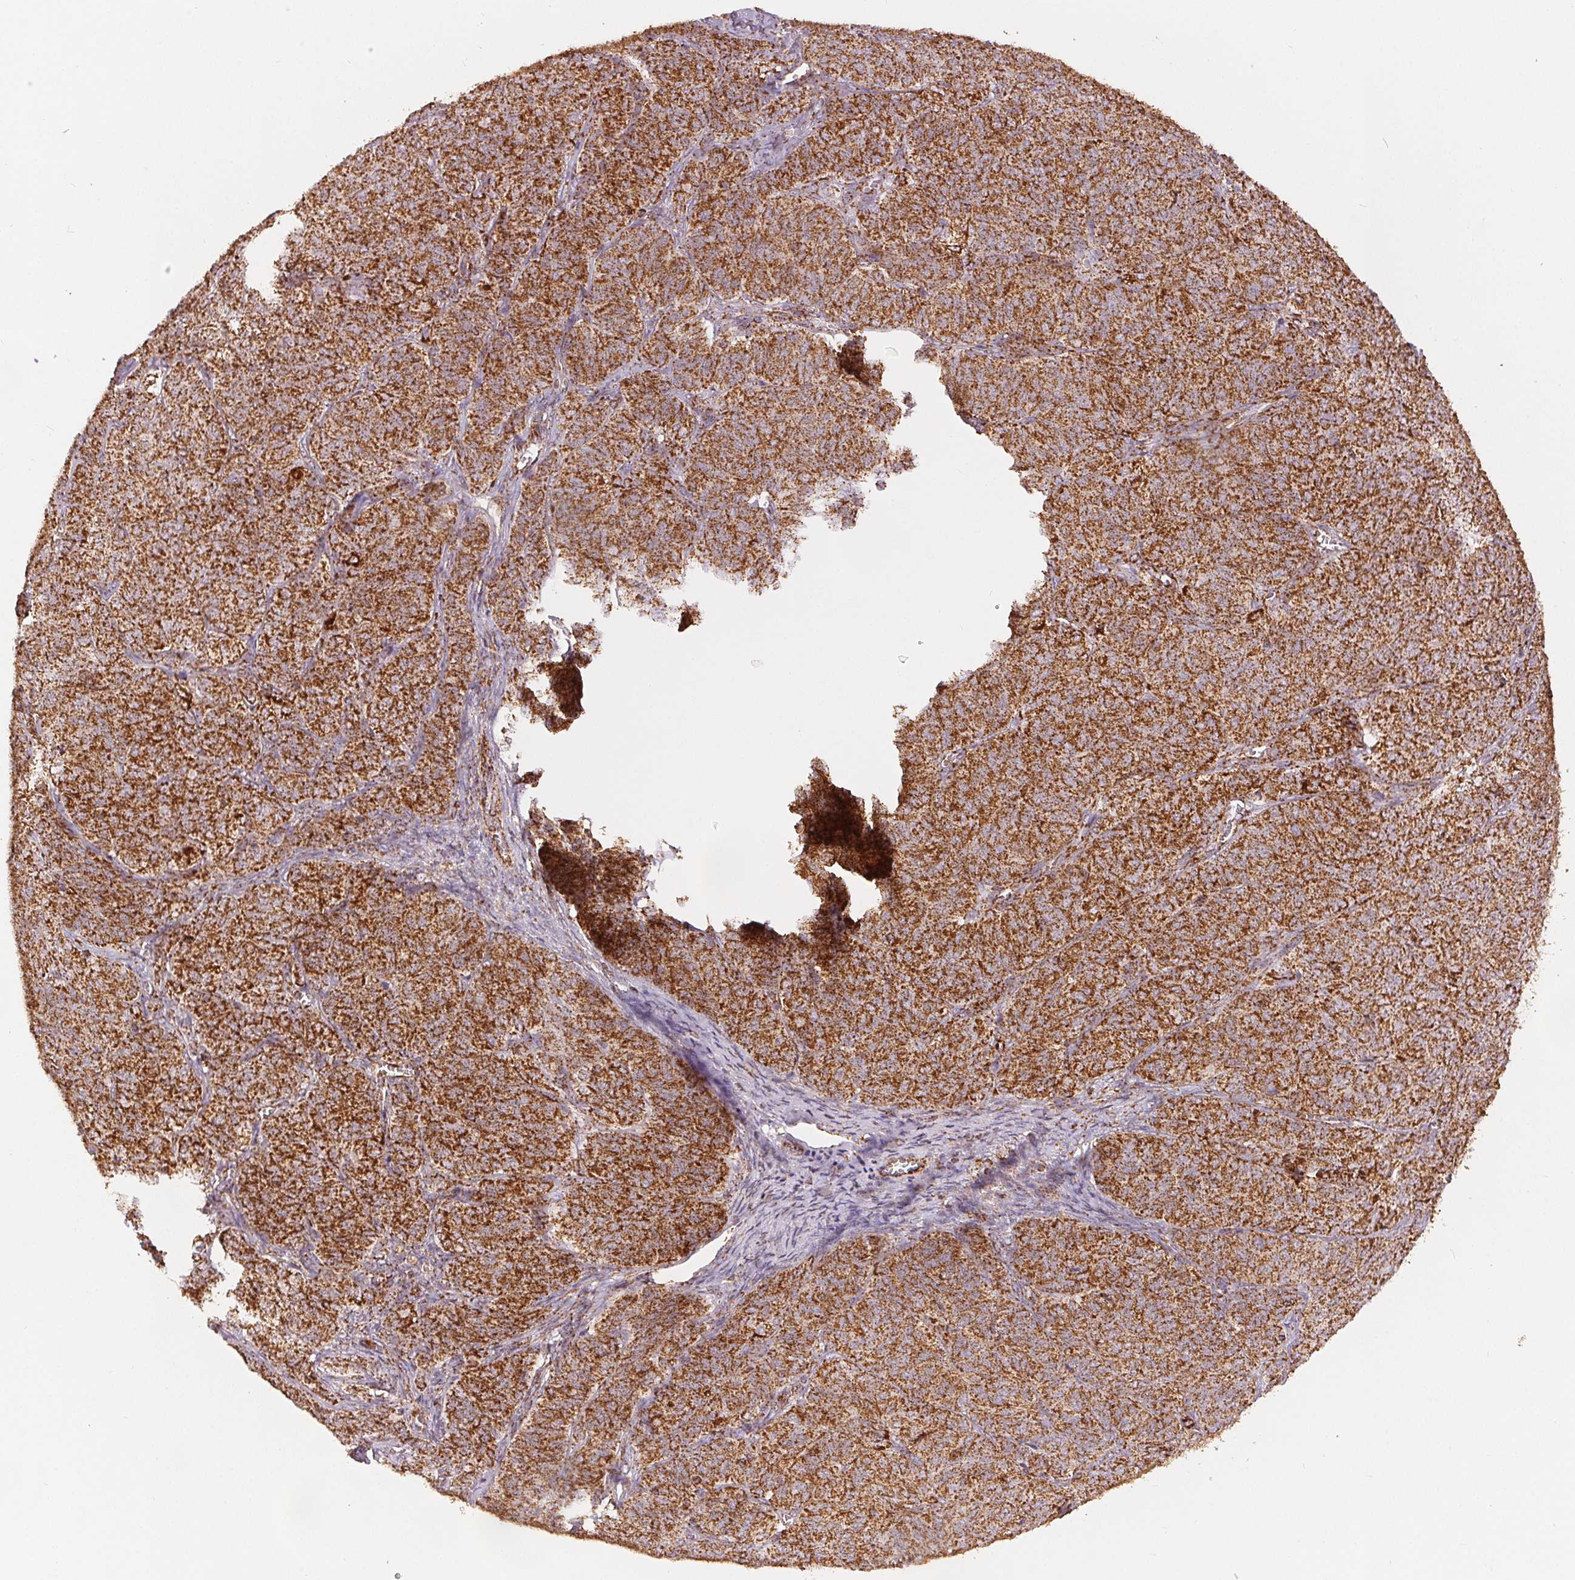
{"staining": {"intensity": "moderate", "quantity": ">75%", "location": "cytoplasmic/membranous"}, "tissue": "ovarian cancer", "cell_type": "Tumor cells", "image_type": "cancer", "snomed": [{"axis": "morphology", "description": "Carcinoma, endometroid"}, {"axis": "topography", "description": "Ovary"}], "caption": "This image shows immunohistochemistry staining of ovarian cancer, with medium moderate cytoplasmic/membranous staining in approximately >75% of tumor cells.", "gene": "SDHB", "patient": {"sex": "female", "age": 80}}